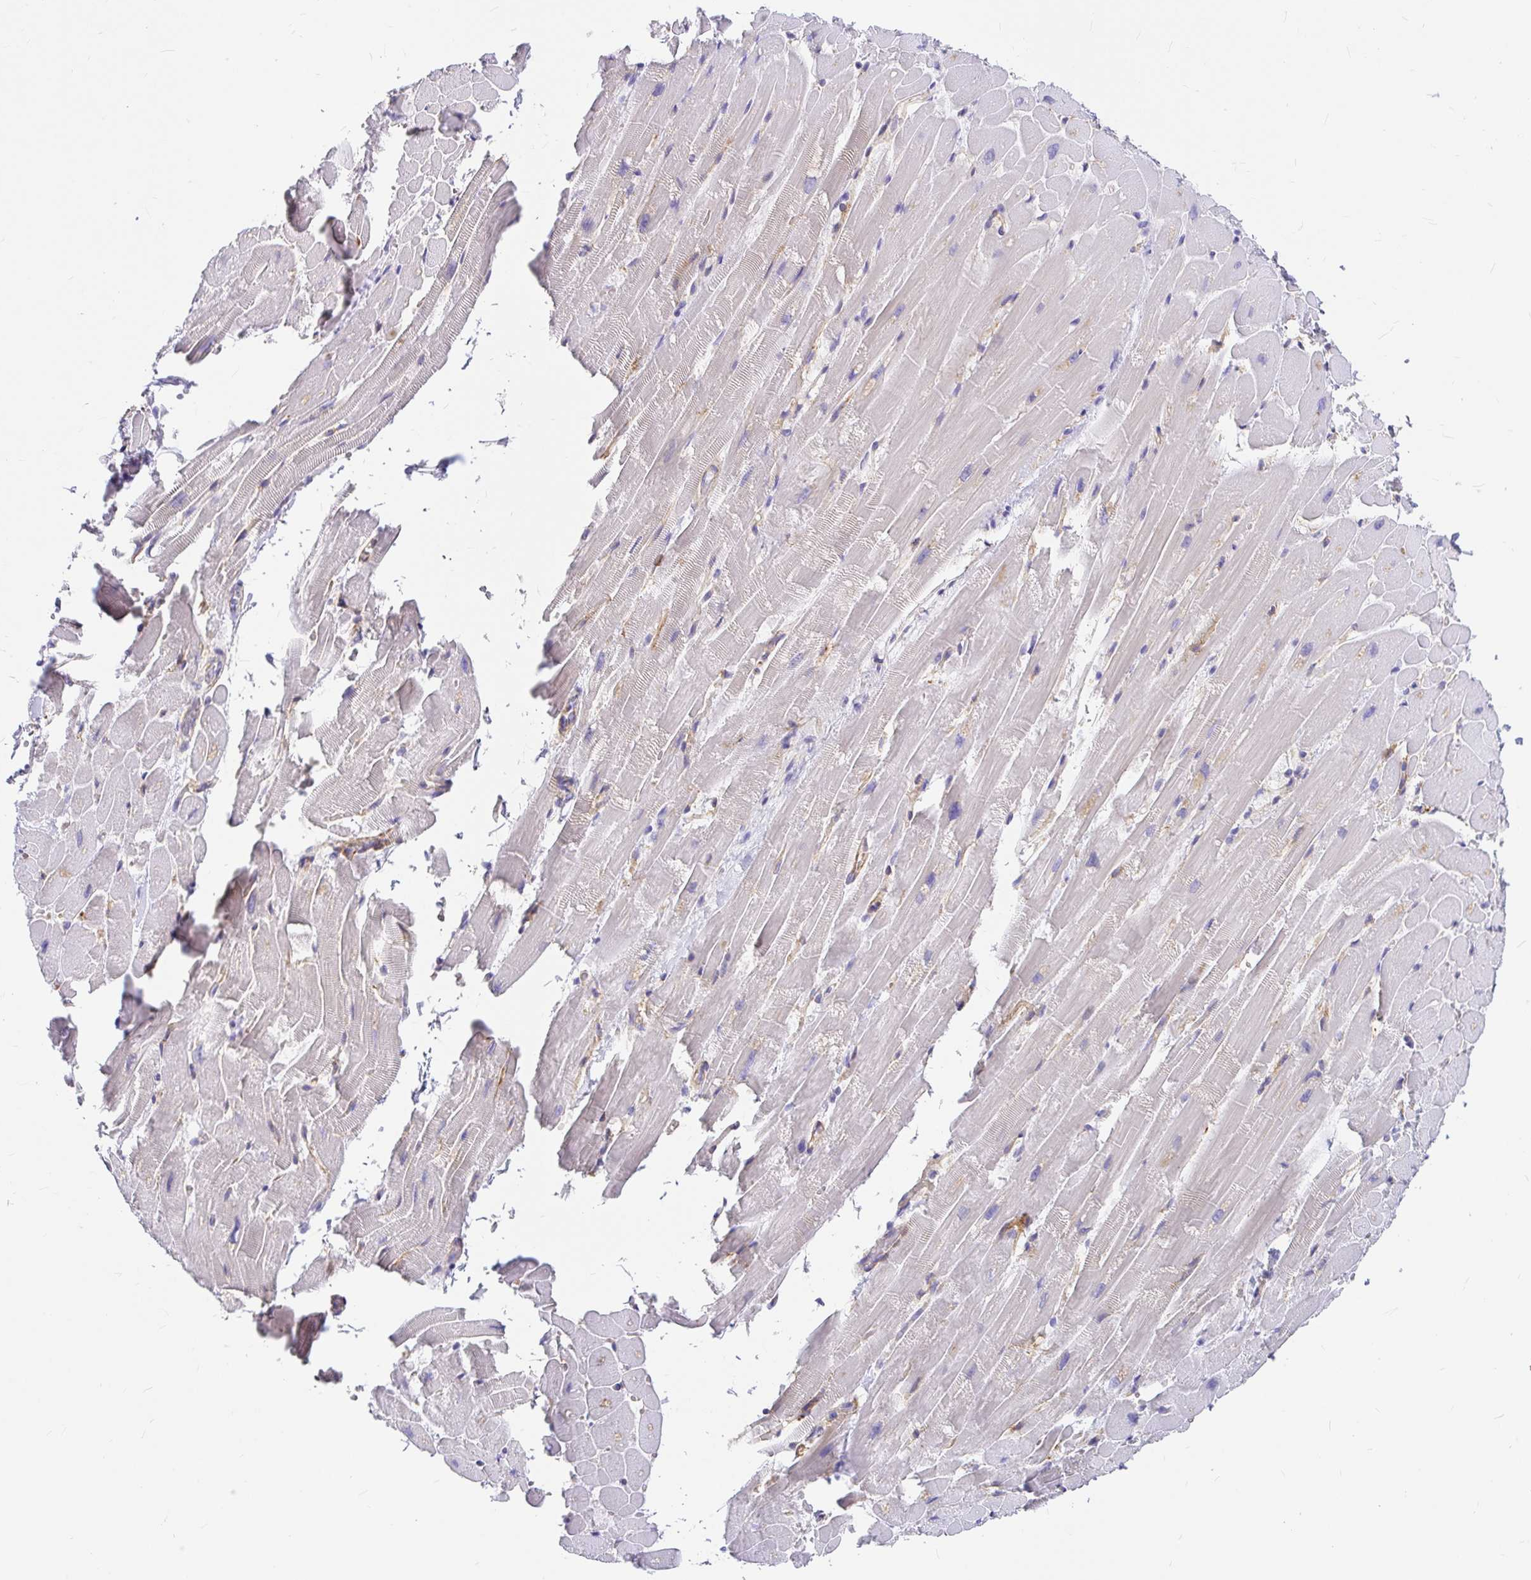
{"staining": {"intensity": "negative", "quantity": "none", "location": "none"}, "tissue": "heart muscle", "cell_type": "Cardiomyocytes", "image_type": "normal", "snomed": [{"axis": "morphology", "description": "Normal tissue, NOS"}, {"axis": "topography", "description": "Heart"}], "caption": "There is no significant positivity in cardiomyocytes of heart muscle. (DAB IHC, high magnification).", "gene": "MYO1B", "patient": {"sex": "male", "age": 37}}